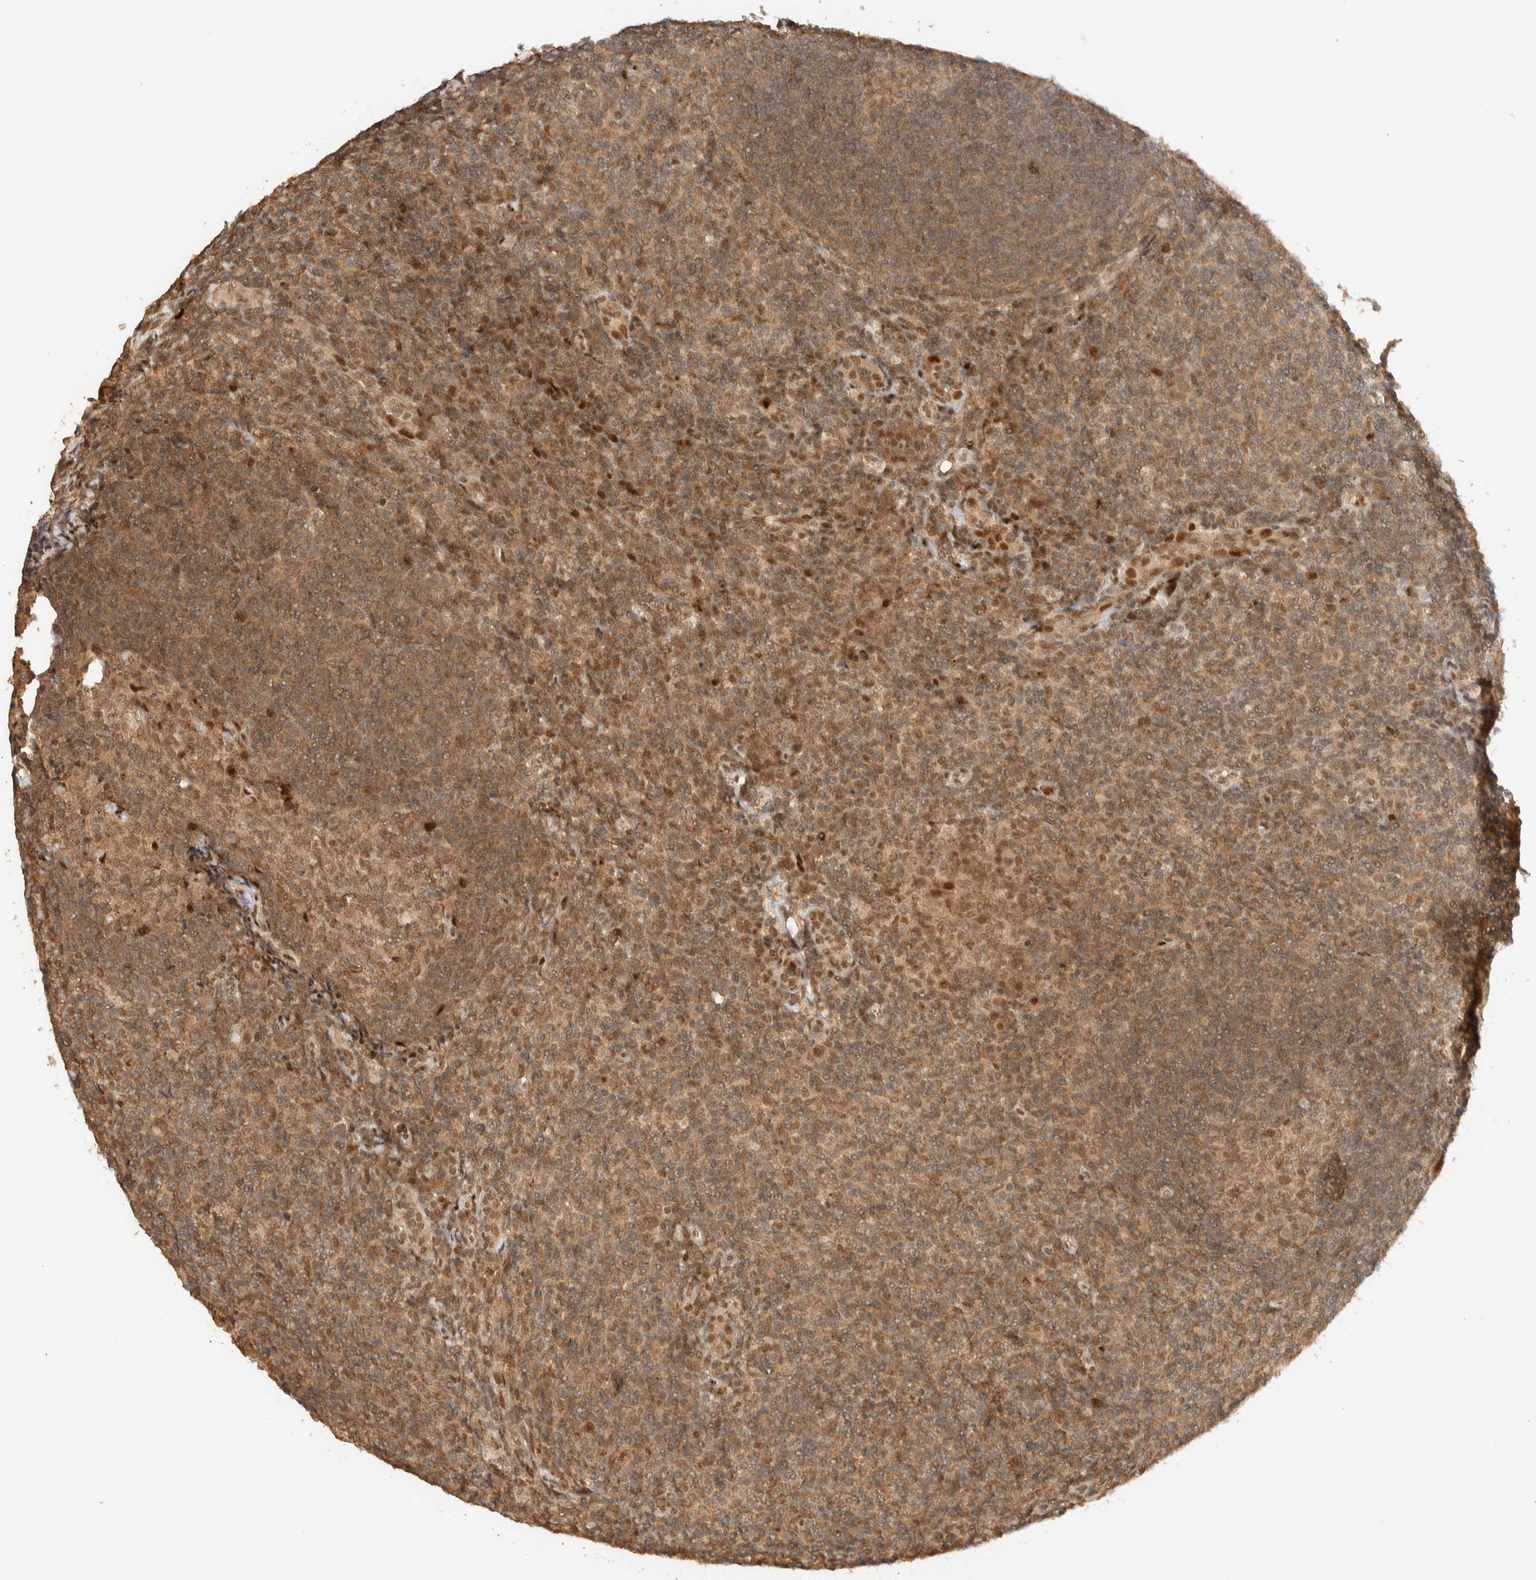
{"staining": {"intensity": "moderate", "quantity": ">75%", "location": "cytoplasmic/membranous"}, "tissue": "tonsil", "cell_type": "Germinal center cells", "image_type": "normal", "snomed": [{"axis": "morphology", "description": "Normal tissue, NOS"}, {"axis": "topography", "description": "Tonsil"}], "caption": "A brown stain shows moderate cytoplasmic/membranous expression of a protein in germinal center cells of normal tonsil.", "gene": "ZBTB34", "patient": {"sex": "male", "age": 37}}